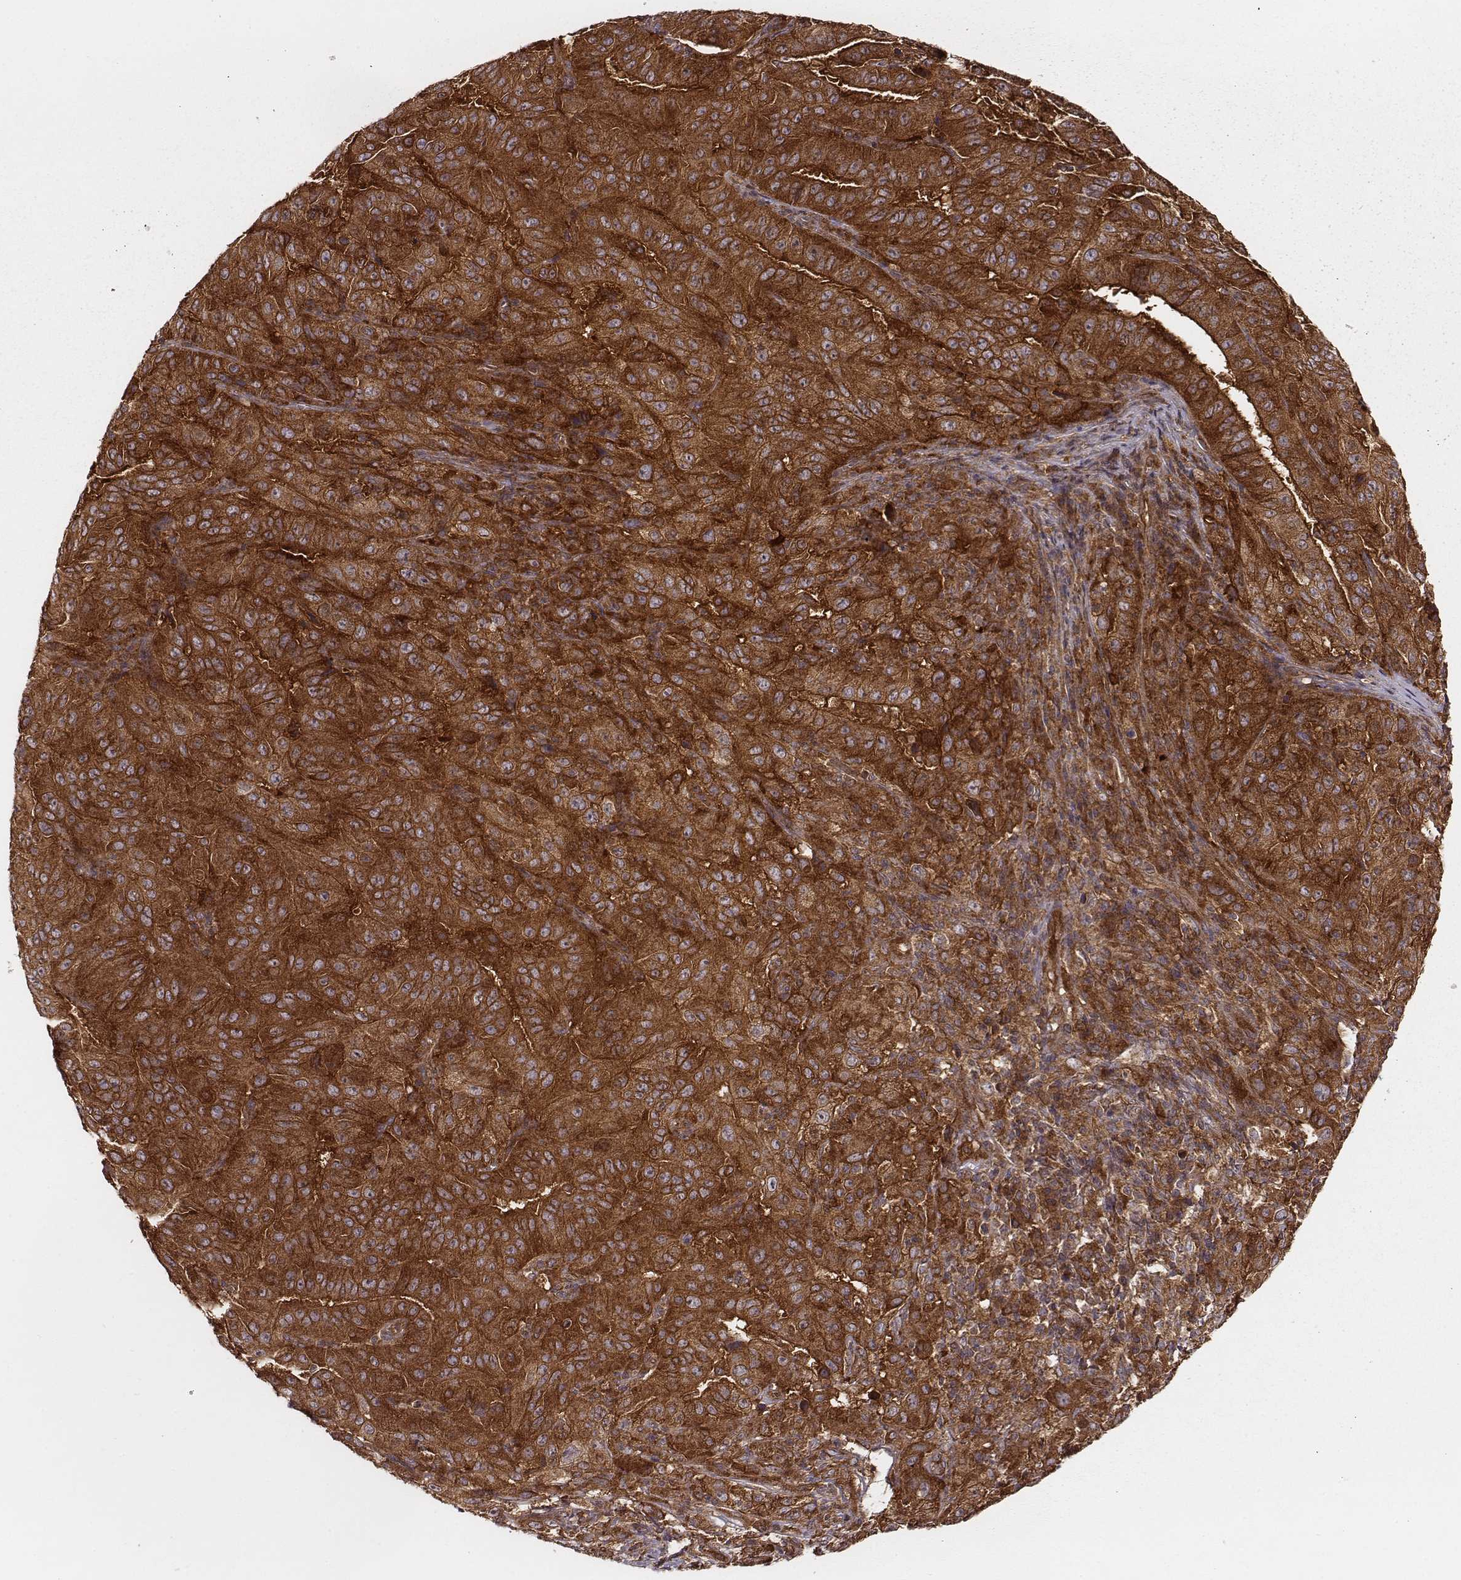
{"staining": {"intensity": "strong", "quantity": ">75%", "location": "cytoplasmic/membranous"}, "tissue": "pancreatic cancer", "cell_type": "Tumor cells", "image_type": "cancer", "snomed": [{"axis": "morphology", "description": "Adenocarcinoma, NOS"}, {"axis": "topography", "description": "Pancreas"}], "caption": "Immunohistochemical staining of human adenocarcinoma (pancreatic) exhibits high levels of strong cytoplasmic/membranous expression in about >75% of tumor cells. Nuclei are stained in blue.", "gene": "VPS26A", "patient": {"sex": "male", "age": 63}}